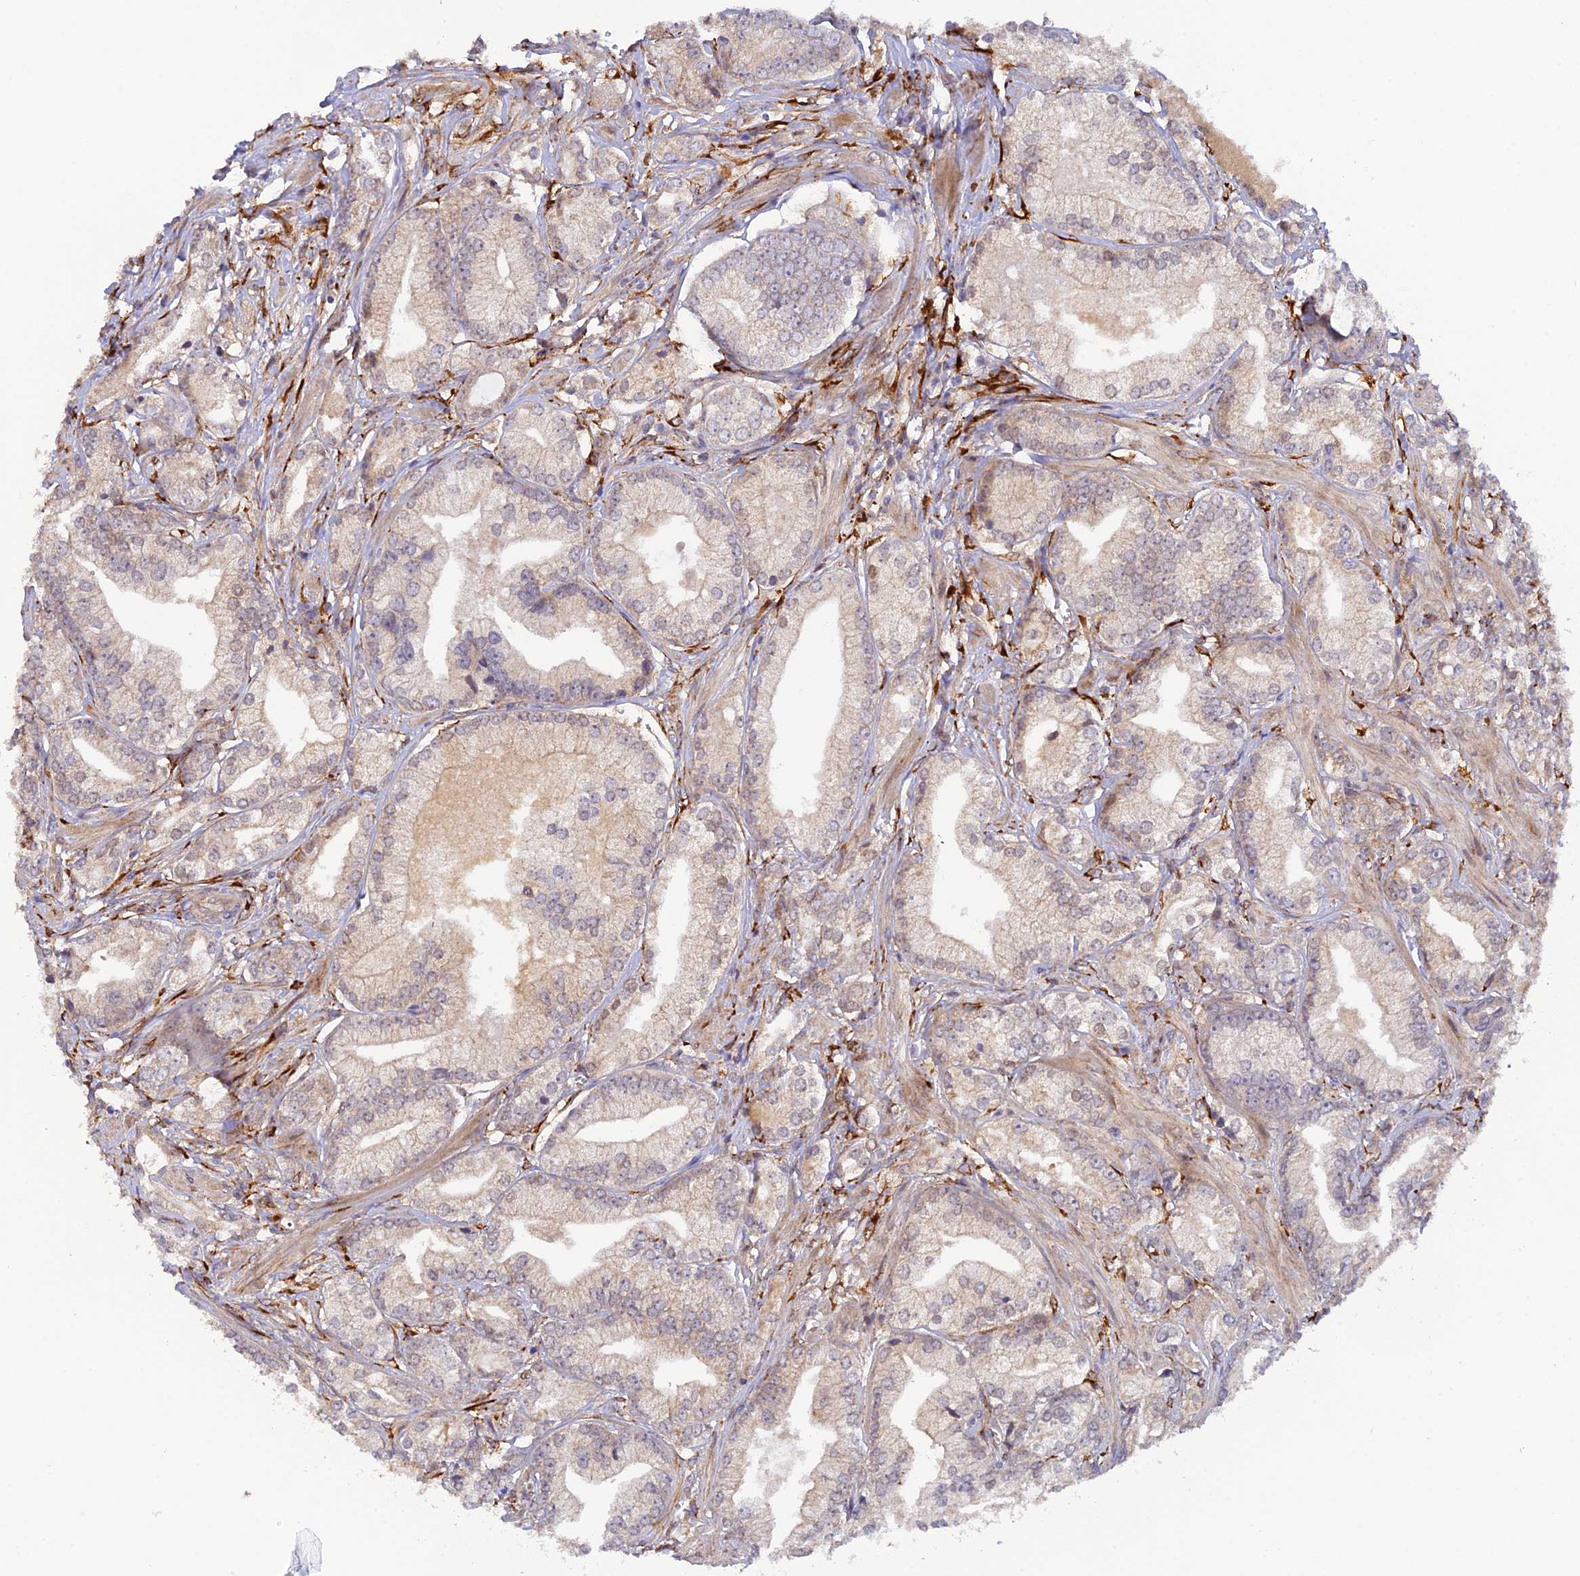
{"staining": {"intensity": "strong", "quantity": "<25%", "location": "cytoplasmic/membranous"}, "tissue": "prostate cancer", "cell_type": "Tumor cells", "image_type": "cancer", "snomed": [{"axis": "morphology", "description": "Adenocarcinoma, High grade"}, {"axis": "topography", "description": "Prostate"}], "caption": "Prostate adenocarcinoma (high-grade) was stained to show a protein in brown. There is medium levels of strong cytoplasmic/membranous positivity in approximately <25% of tumor cells.", "gene": "P3H3", "patient": {"sex": "male", "age": 50}}